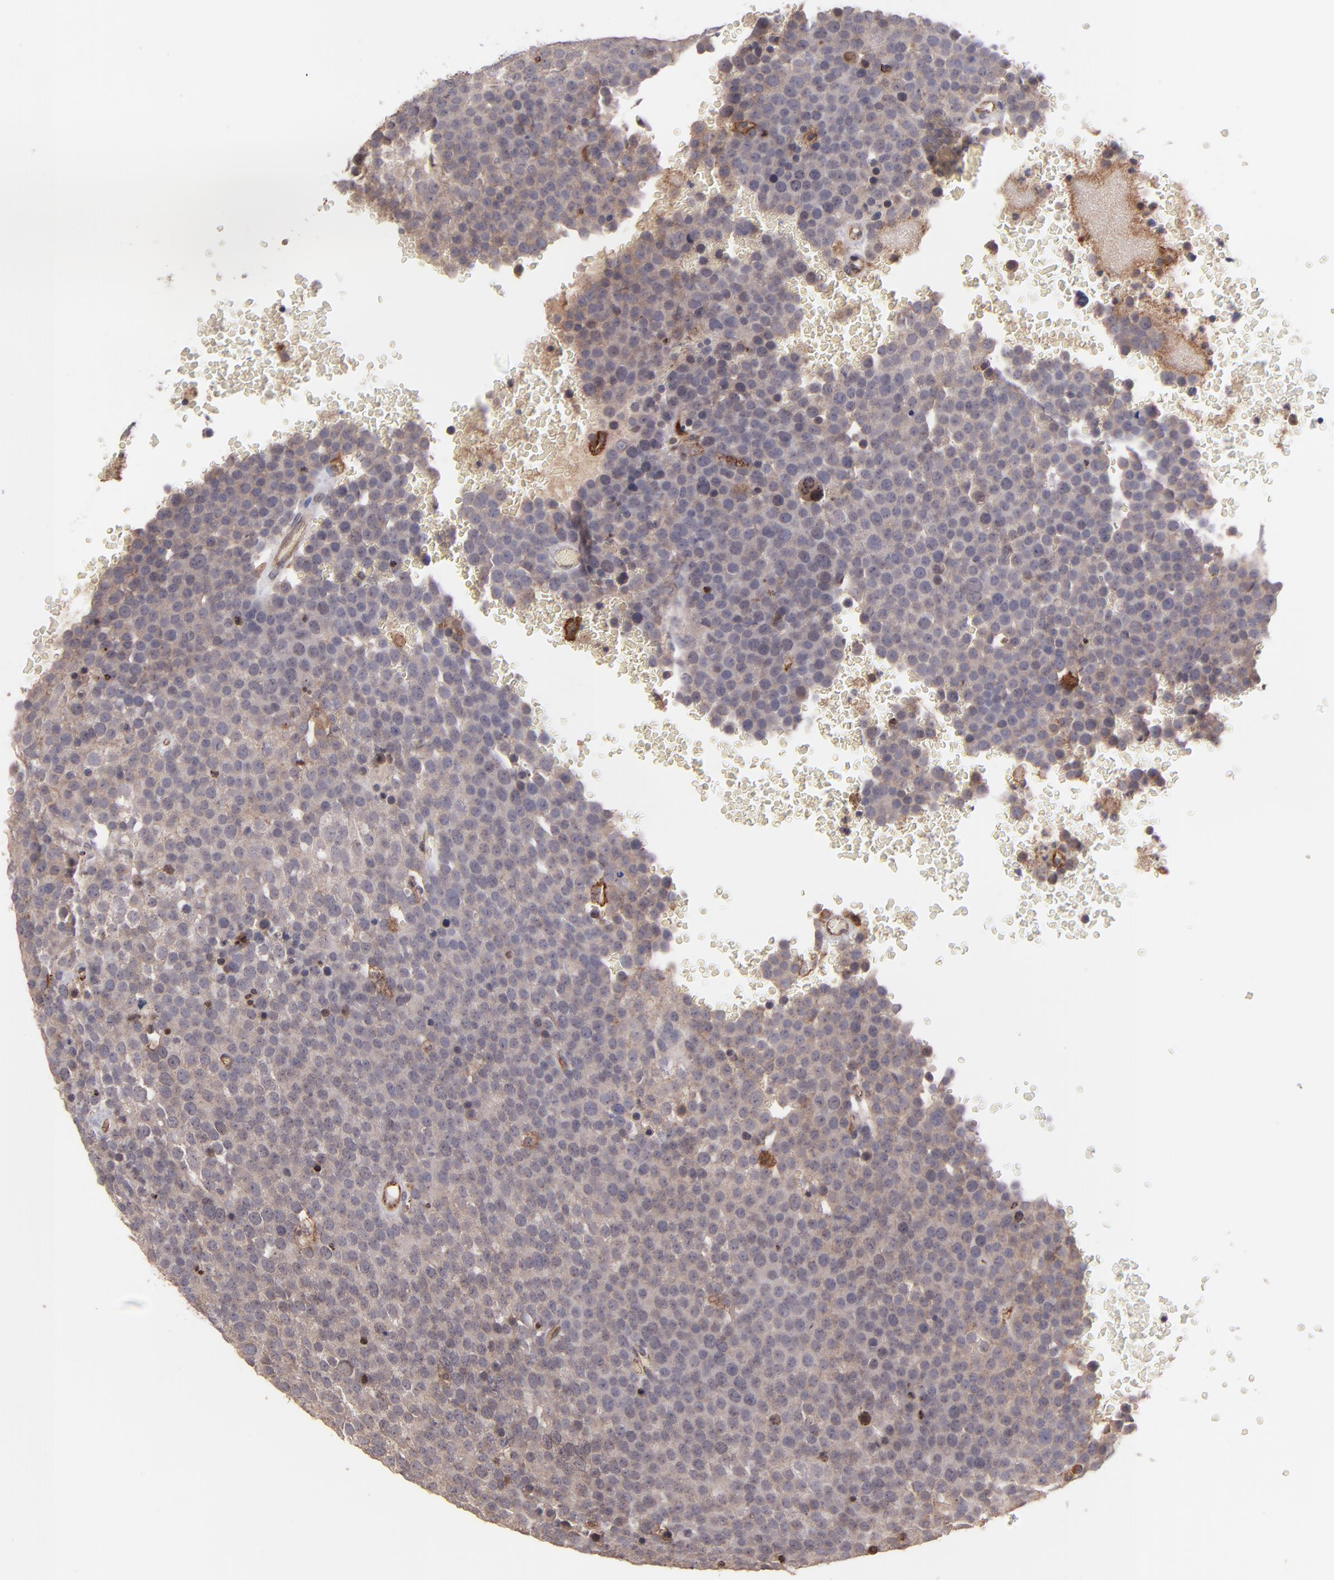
{"staining": {"intensity": "negative", "quantity": "none", "location": "none"}, "tissue": "testis cancer", "cell_type": "Tumor cells", "image_type": "cancer", "snomed": [{"axis": "morphology", "description": "Seminoma, NOS"}, {"axis": "topography", "description": "Testis"}], "caption": "Image shows no protein positivity in tumor cells of seminoma (testis) tissue.", "gene": "ICAM1", "patient": {"sex": "male", "age": 71}}